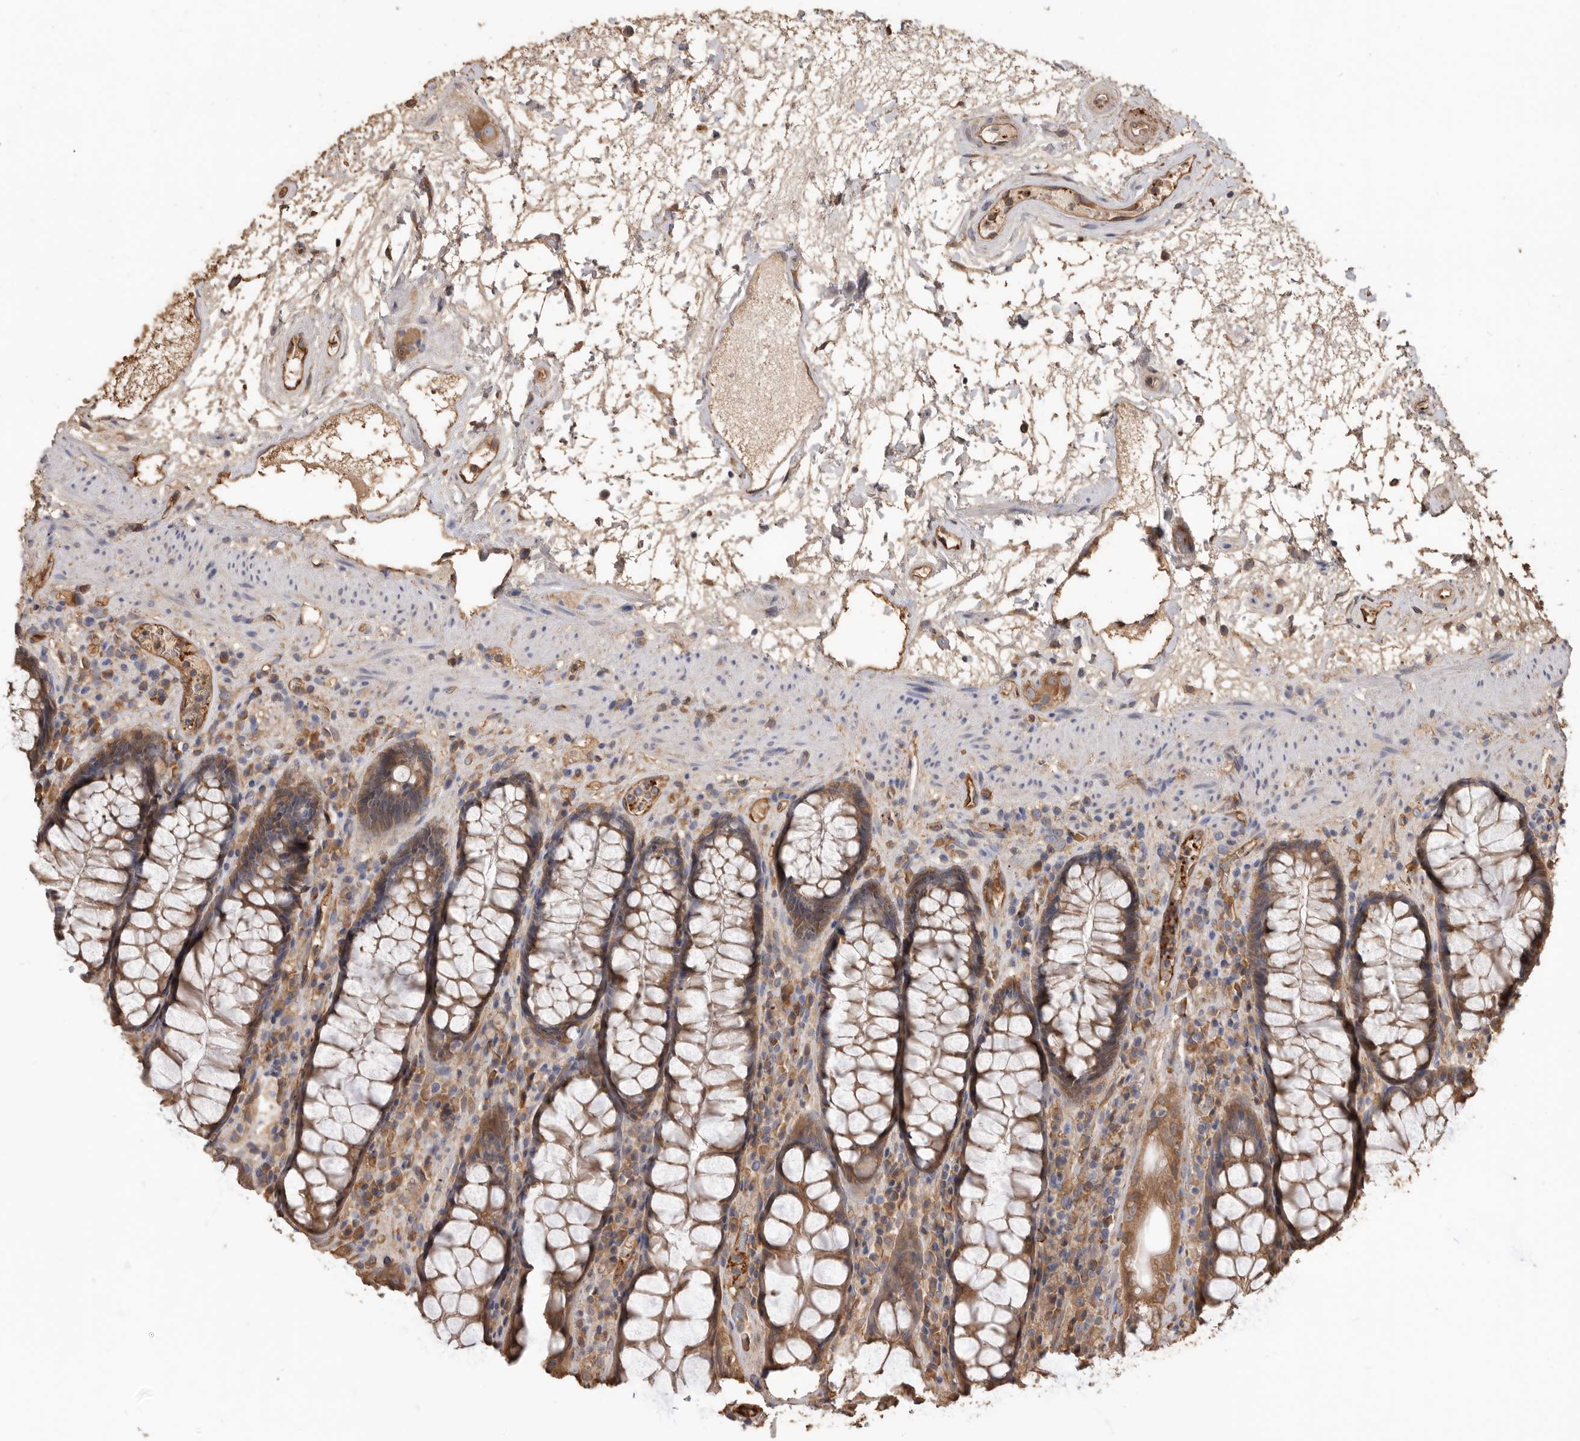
{"staining": {"intensity": "moderate", "quantity": ">75%", "location": "cytoplasmic/membranous"}, "tissue": "rectum", "cell_type": "Glandular cells", "image_type": "normal", "snomed": [{"axis": "morphology", "description": "Normal tissue, NOS"}, {"axis": "topography", "description": "Rectum"}], "caption": "Immunohistochemistry (IHC) (DAB (3,3'-diaminobenzidine)) staining of unremarkable human rectum exhibits moderate cytoplasmic/membranous protein expression in about >75% of glandular cells.", "gene": "CDC42BPB", "patient": {"sex": "male", "age": 64}}